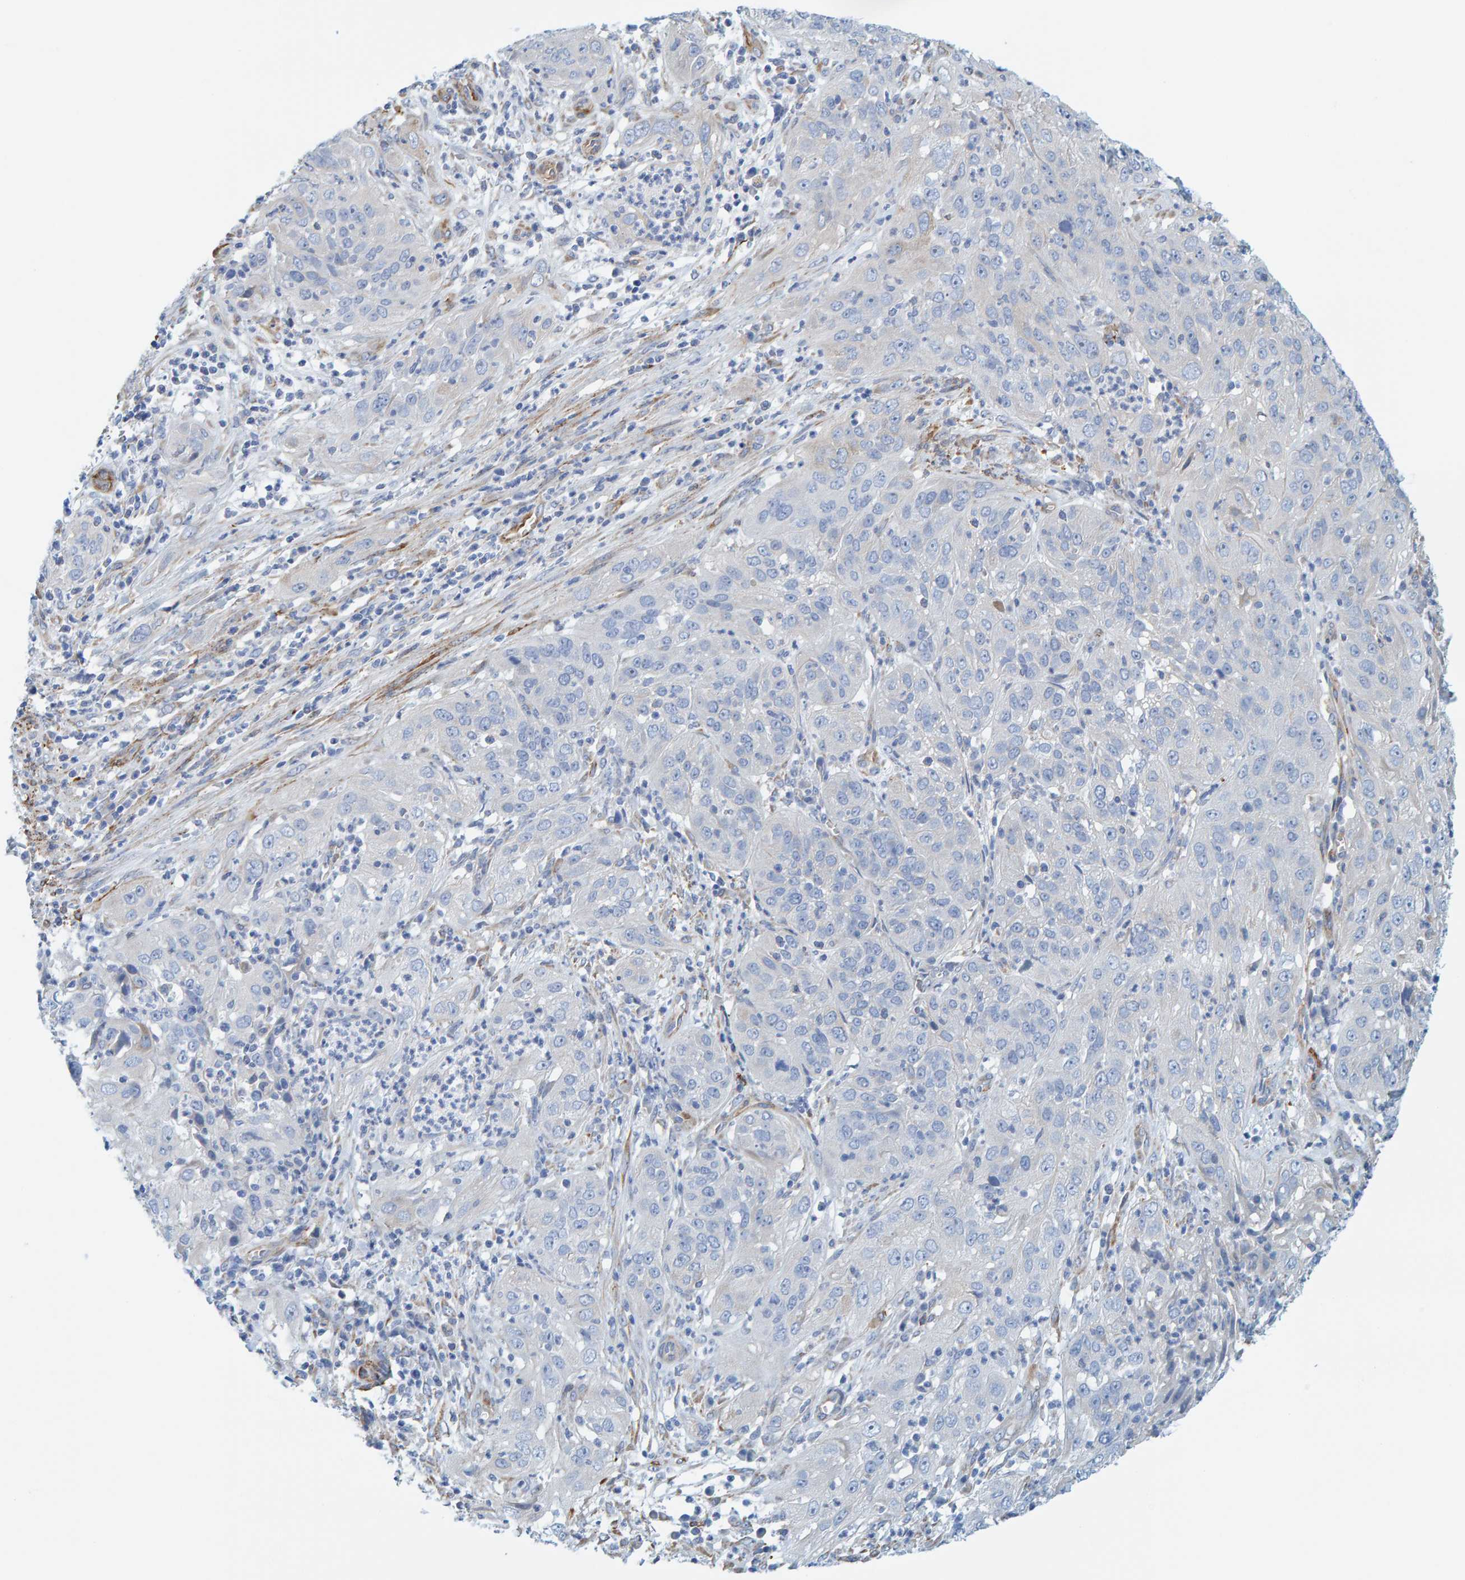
{"staining": {"intensity": "negative", "quantity": "none", "location": "none"}, "tissue": "cervical cancer", "cell_type": "Tumor cells", "image_type": "cancer", "snomed": [{"axis": "morphology", "description": "Squamous cell carcinoma, NOS"}, {"axis": "topography", "description": "Cervix"}], "caption": "Tumor cells are negative for protein expression in human squamous cell carcinoma (cervical). The staining is performed using DAB brown chromogen with nuclei counter-stained in using hematoxylin.", "gene": "MAP1B", "patient": {"sex": "female", "age": 32}}